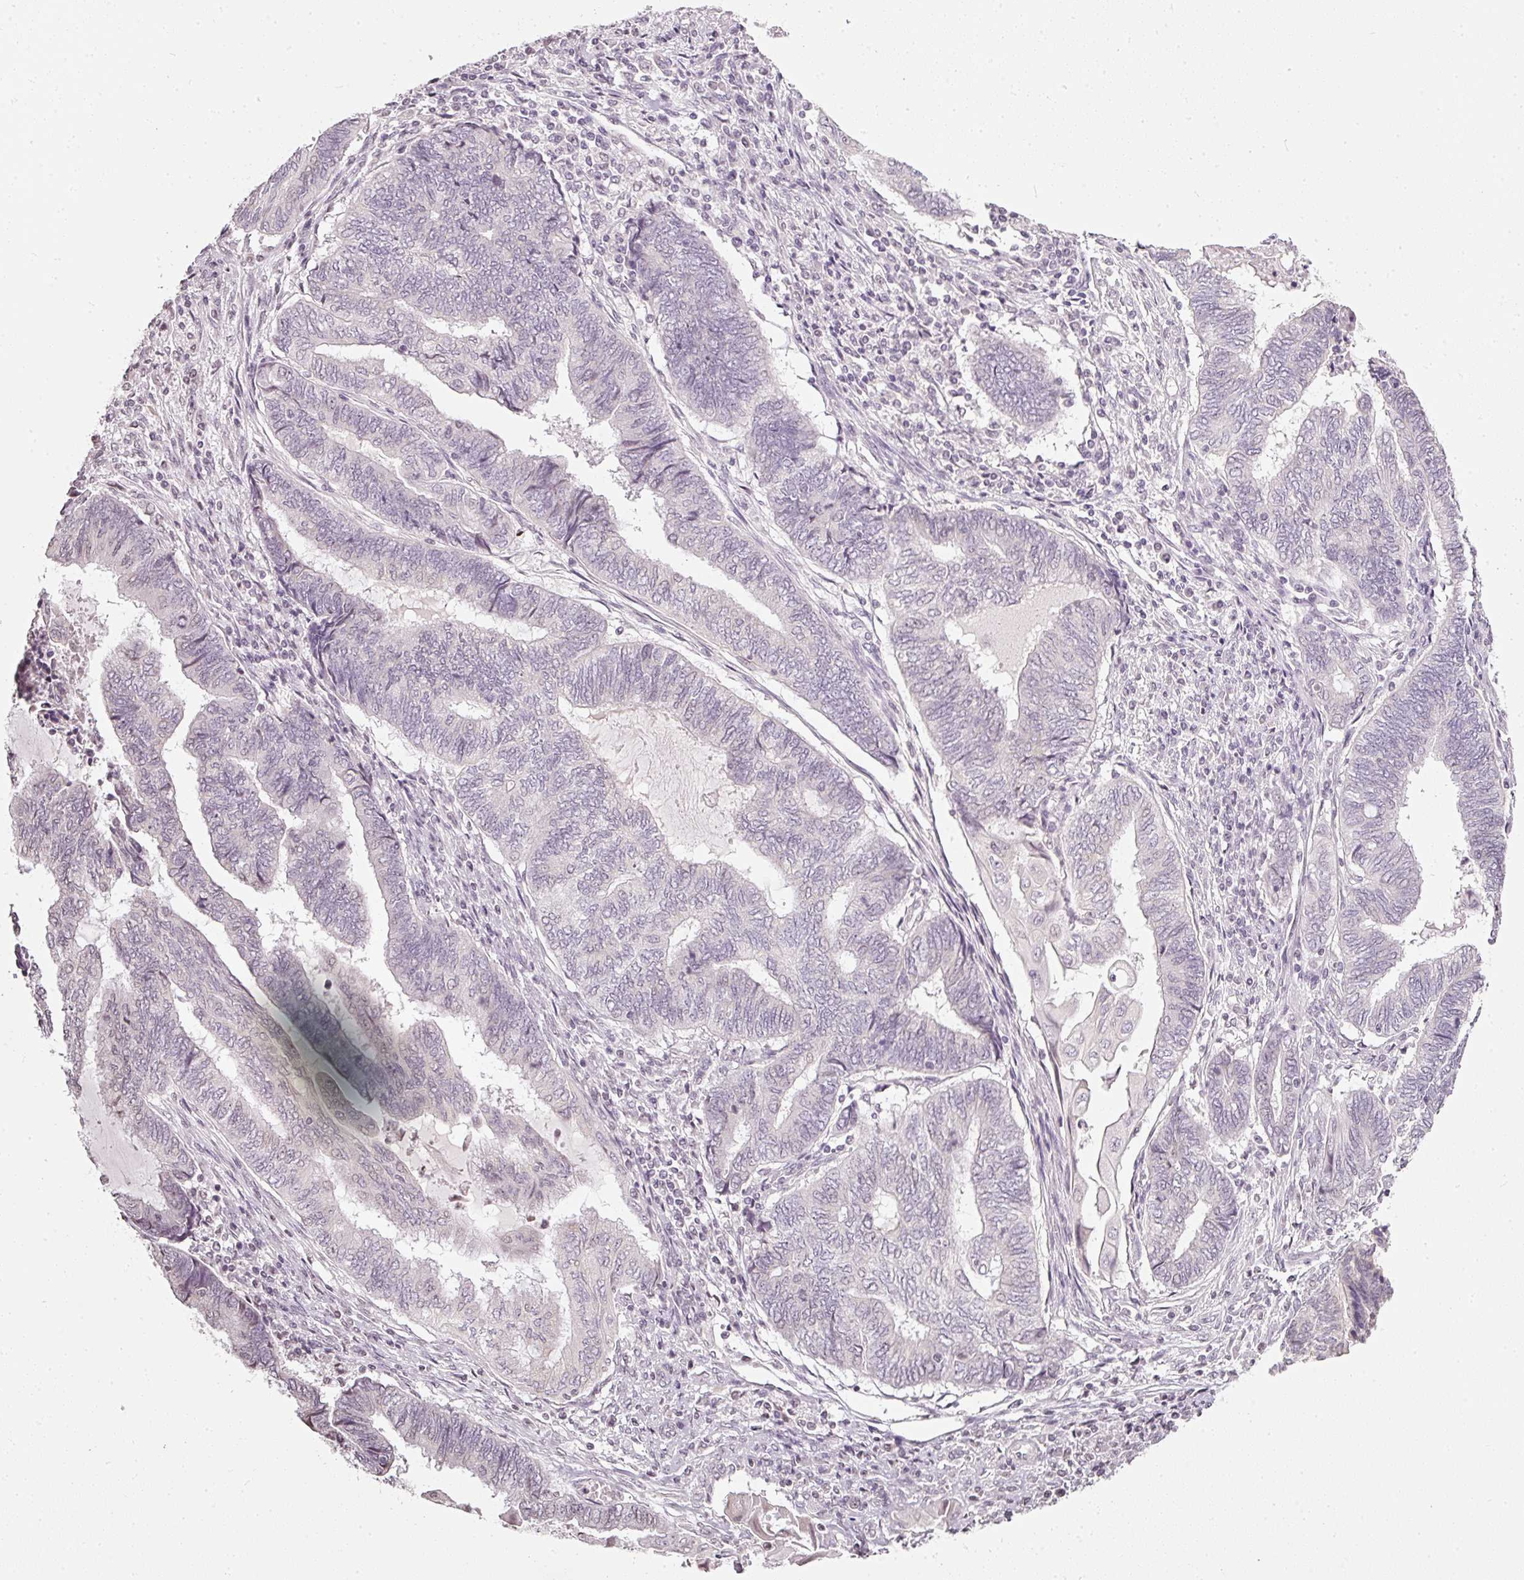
{"staining": {"intensity": "negative", "quantity": "none", "location": "none"}, "tissue": "endometrial cancer", "cell_type": "Tumor cells", "image_type": "cancer", "snomed": [{"axis": "morphology", "description": "Adenocarcinoma, NOS"}, {"axis": "topography", "description": "Uterus"}, {"axis": "topography", "description": "Endometrium"}], "caption": "This is an immunohistochemistry micrograph of endometrial adenocarcinoma. There is no expression in tumor cells.", "gene": "NRDE2", "patient": {"sex": "female", "age": 70}}